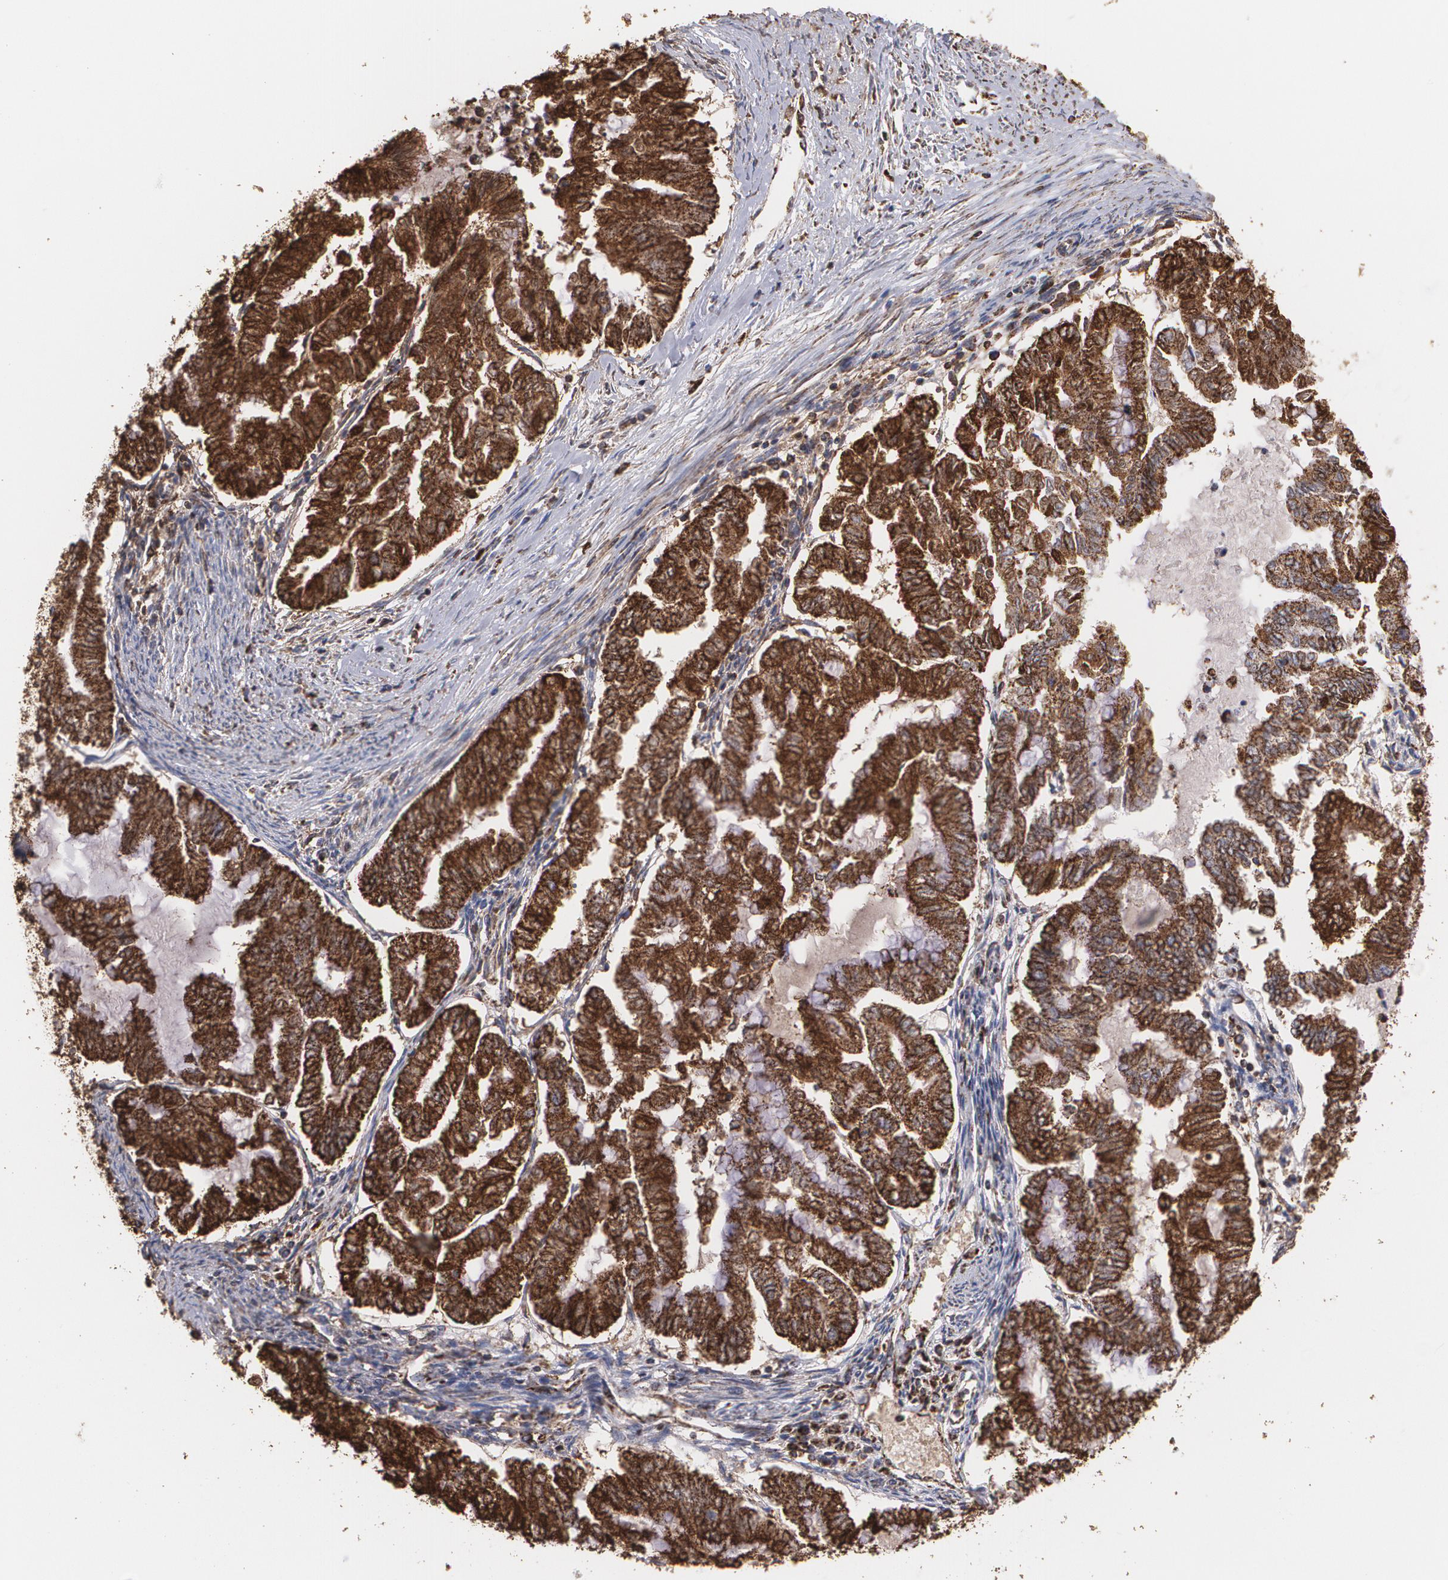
{"staining": {"intensity": "strong", "quantity": ">75%", "location": "cytoplasmic/membranous"}, "tissue": "endometrial cancer", "cell_type": "Tumor cells", "image_type": "cancer", "snomed": [{"axis": "morphology", "description": "Adenocarcinoma, NOS"}, {"axis": "topography", "description": "Endometrium"}], "caption": "Strong cytoplasmic/membranous expression for a protein is seen in about >75% of tumor cells of adenocarcinoma (endometrial) using immunohistochemistry.", "gene": "HSPD1", "patient": {"sex": "female", "age": 79}}